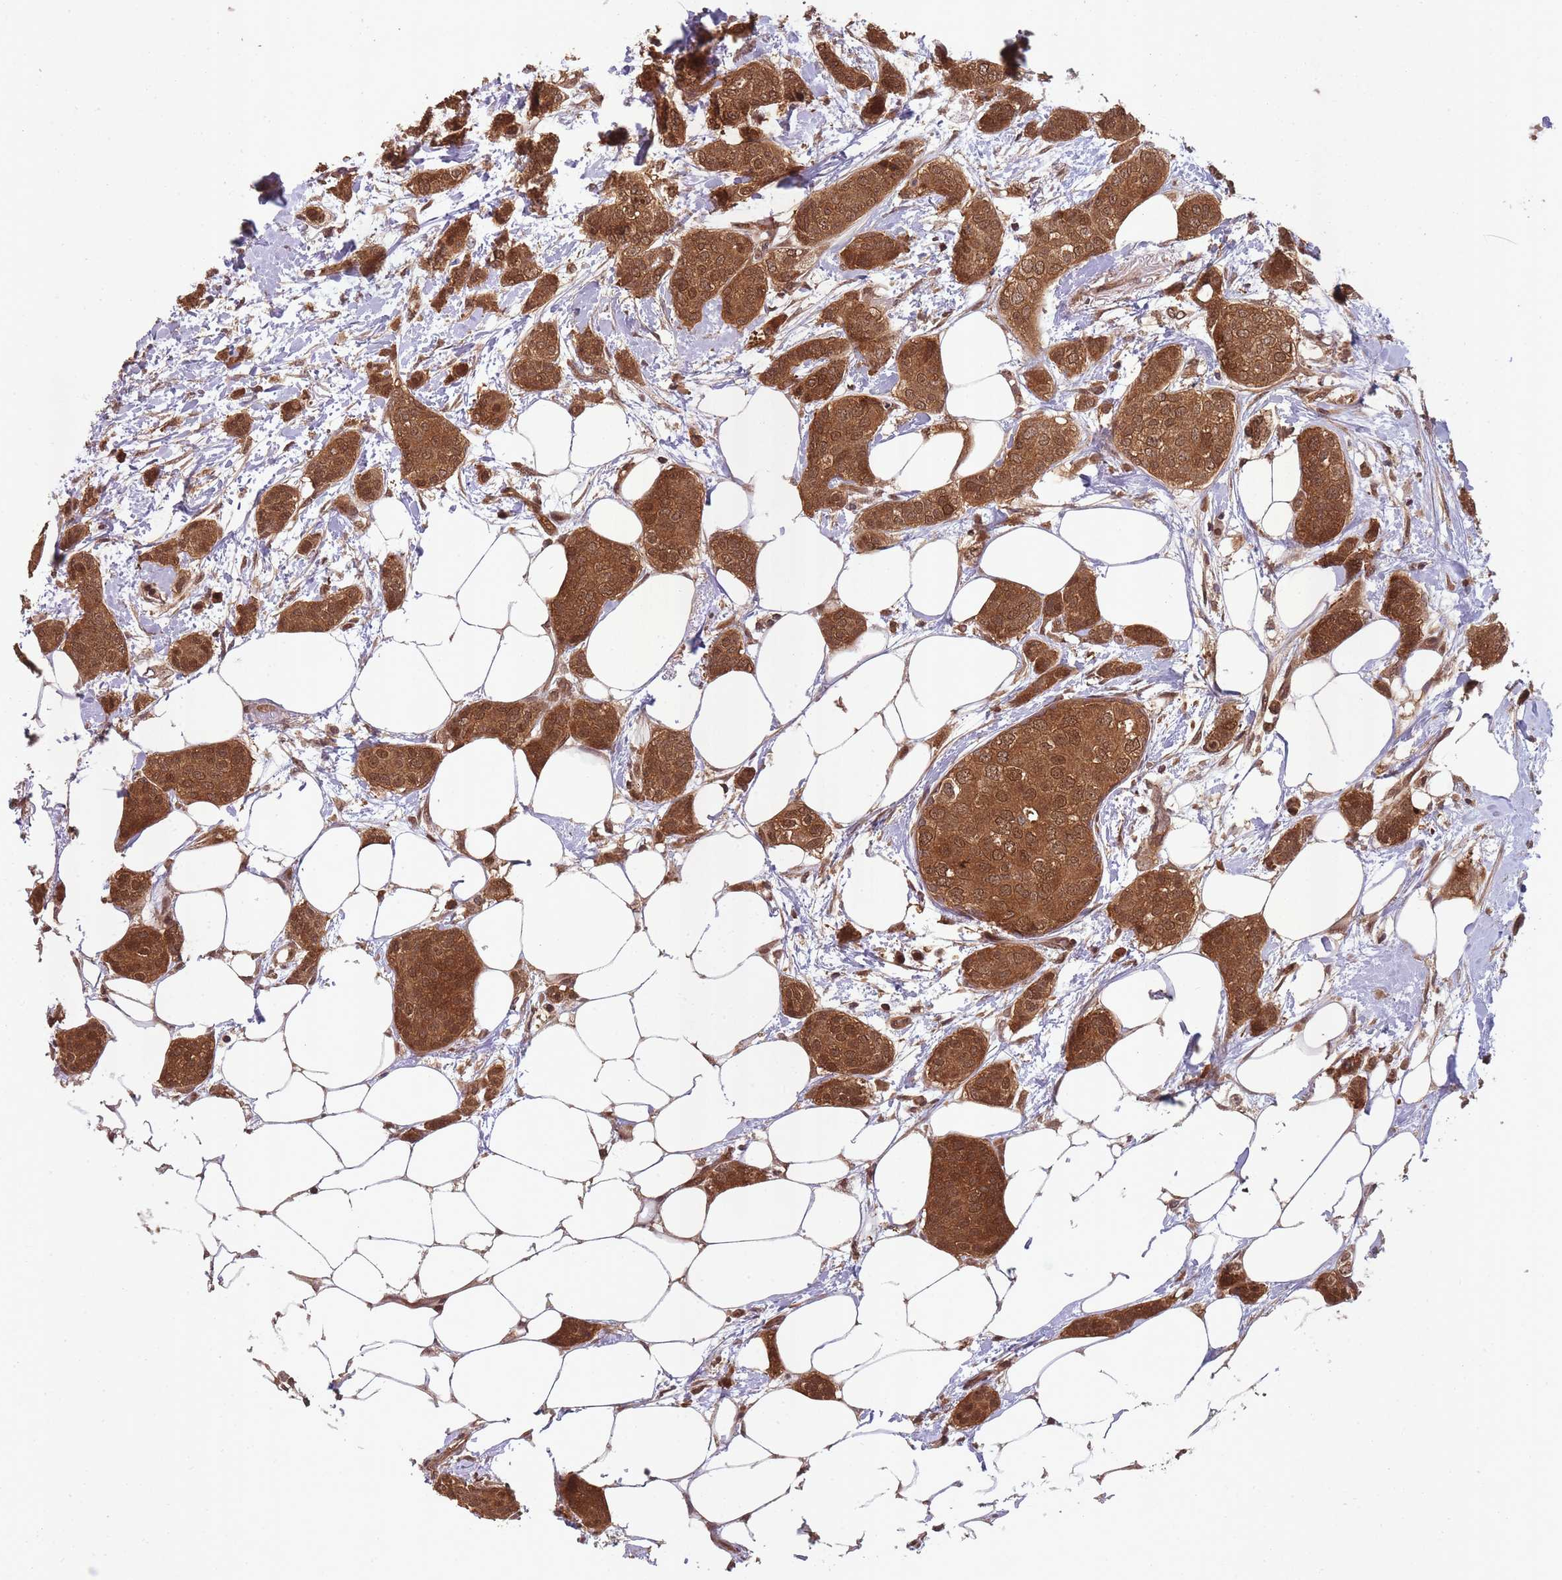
{"staining": {"intensity": "strong", "quantity": ">75%", "location": "cytoplasmic/membranous,nuclear"}, "tissue": "breast cancer", "cell_type": "Tumor cells", "image_type": "cancer", "snomed": [{"axis": "morphology", "description": "Duct carcinoma"}, {"axis": "topography", "description": "Breast"}], "caption": "Tumor cells show strong cytoplasmic/membranous and nuclear positivity in about >75% of cells in intraductal carcinoma (breast). Ihc stains the protein in brown and the nuclei are stained blue.", "gene": "PPP6R3", "patient": {"sex": "female", "age": 72}}